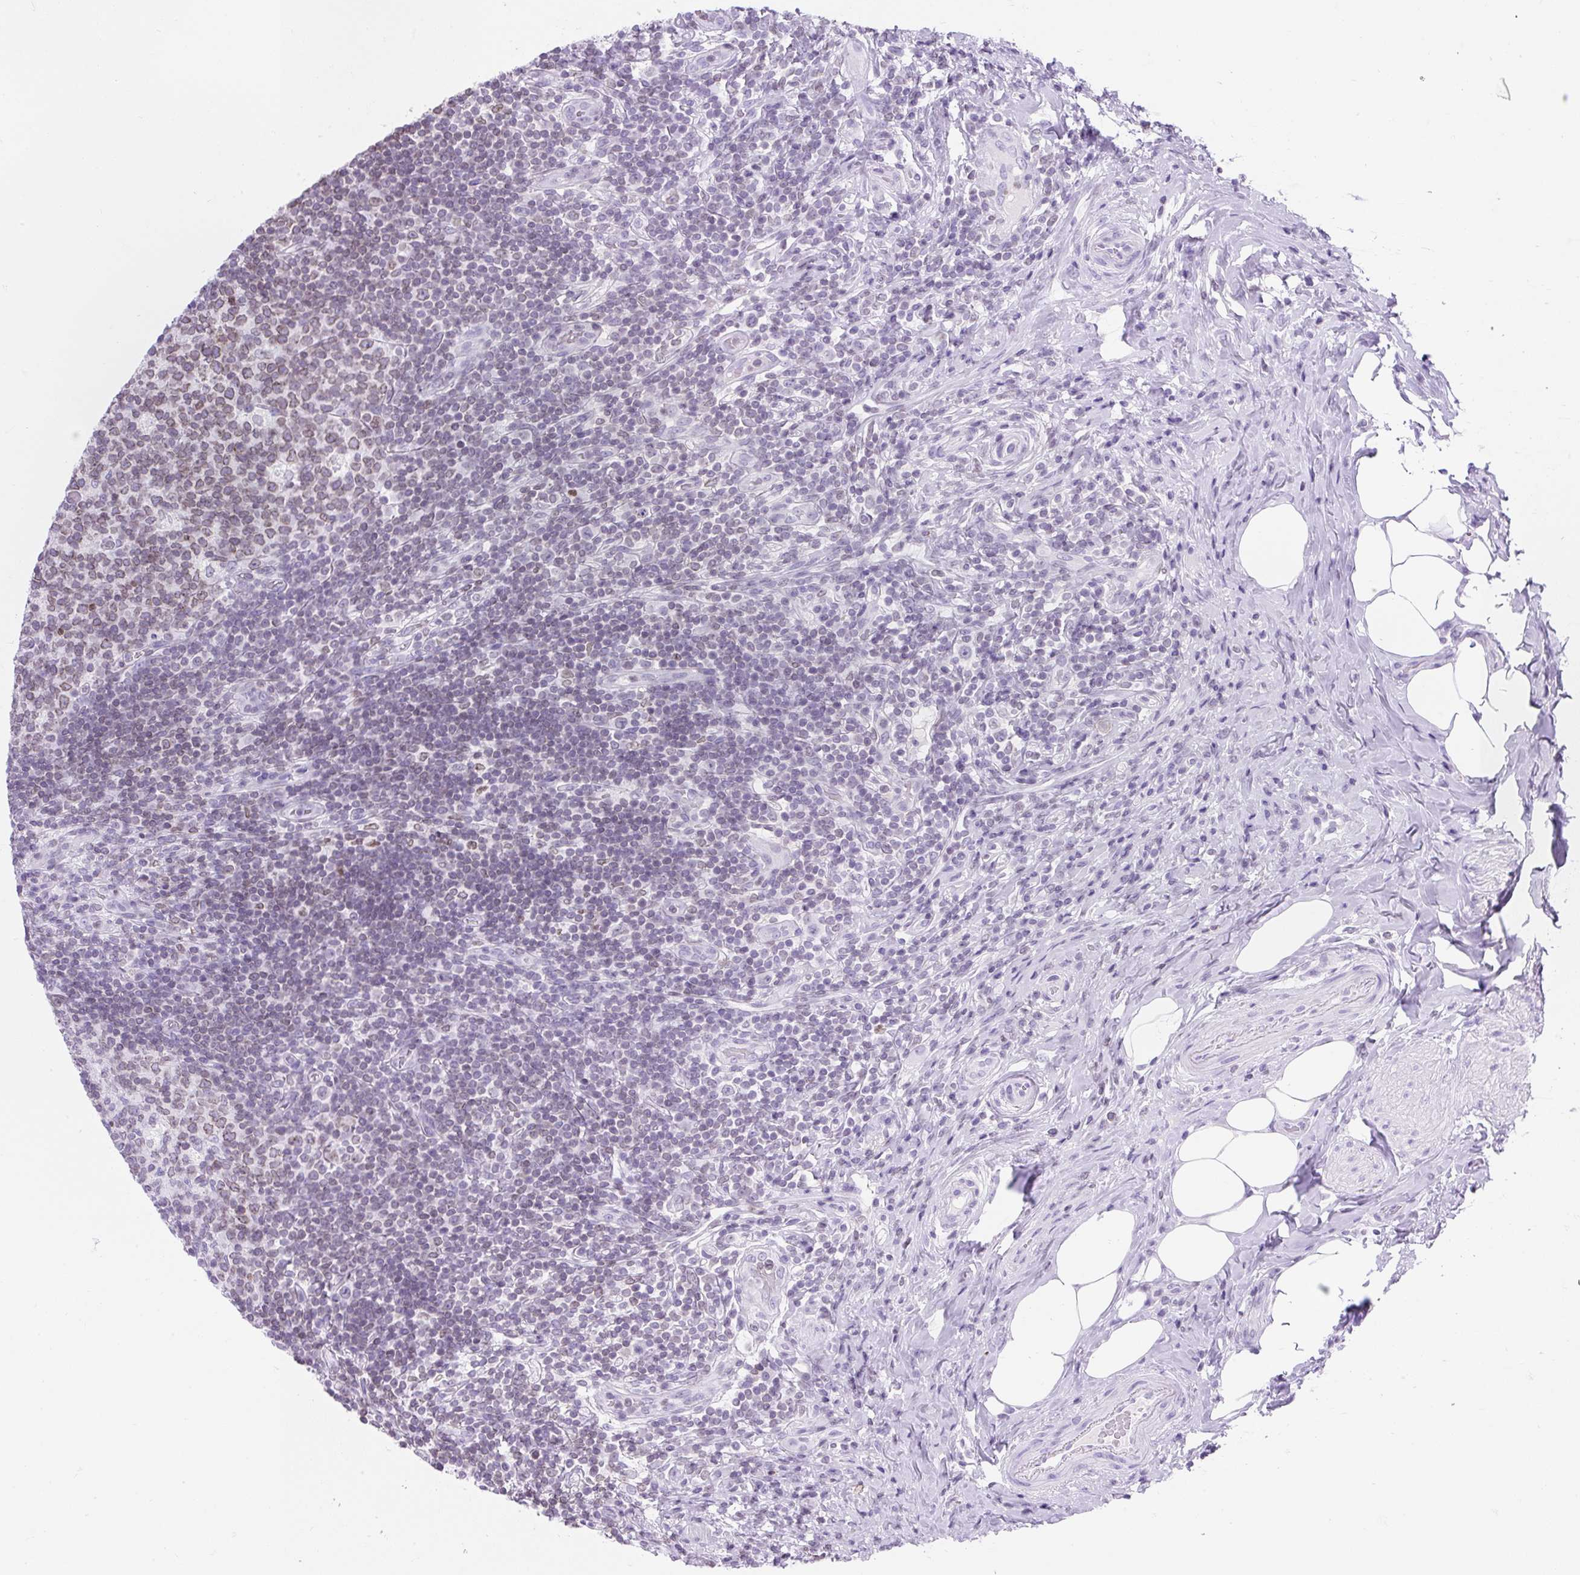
{"staining": {"intensity": "moderate", "quantity": "25%-75%", "location": "cytoplasmic/membranous,nuclear"}, "tissue": "appendix", "cell_type": "Glandular cells", "image_type": "normal", "snomed": [{"axis": "morphology", "description": "Normal tissue, NOS"}, {"axis": "topography", "description": "Appendix"}], "caption": "Protein staining demonstrates moderate cytoplasmic/membranous,nuclear expression in about 25%-75% of glandular cells in benign appendix.", "gene": "VPREB1", "patient": {"sex": "female", "age": 43}}